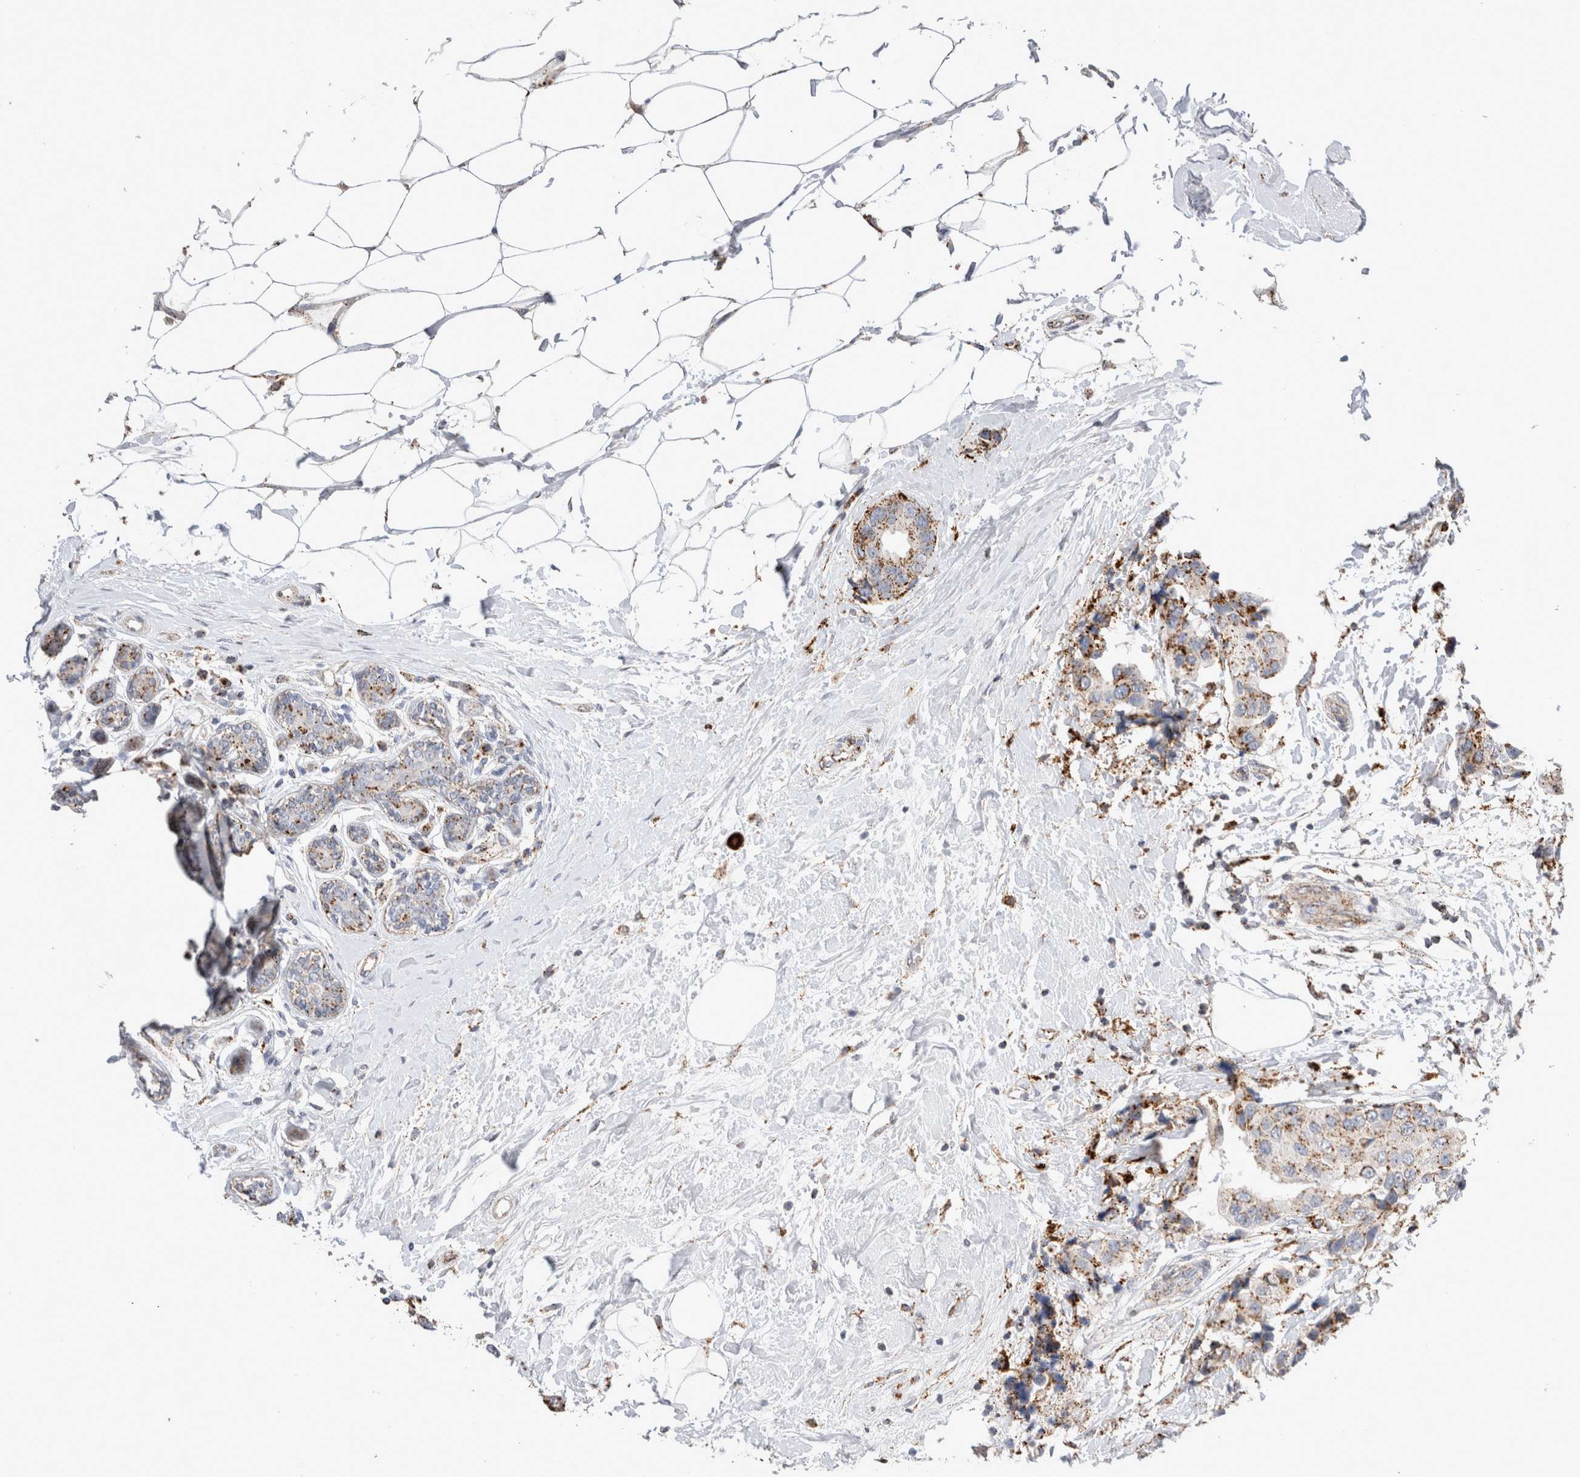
{"staining": {"intensity": "moderate", "quantity": ">75%", "location": "cytoplasmic/membranous"}, "tissue": "breast cancer", "cell_type": "Tumor cells", "image_type": "cancer", "snomed": [{"axis": "morphology", "description": "Normal tissue, NOS"}, {"axis": "morphology", "description": "Duct carcinoma"}, {"axis": "topography", "description": "Breast"}], "caption": "Protein expression by immunohistochemistry shows moderate cytoplasmic/membranous staining in approximately >75% of tumor cells in breast invasive ductal carcinoma. (DAB (3,3'-diaminobenzidine) IHC with brightfield microscopy, high magnification).", "gene": "CTSA", "patient": {"sex": "female", "age": 39}}